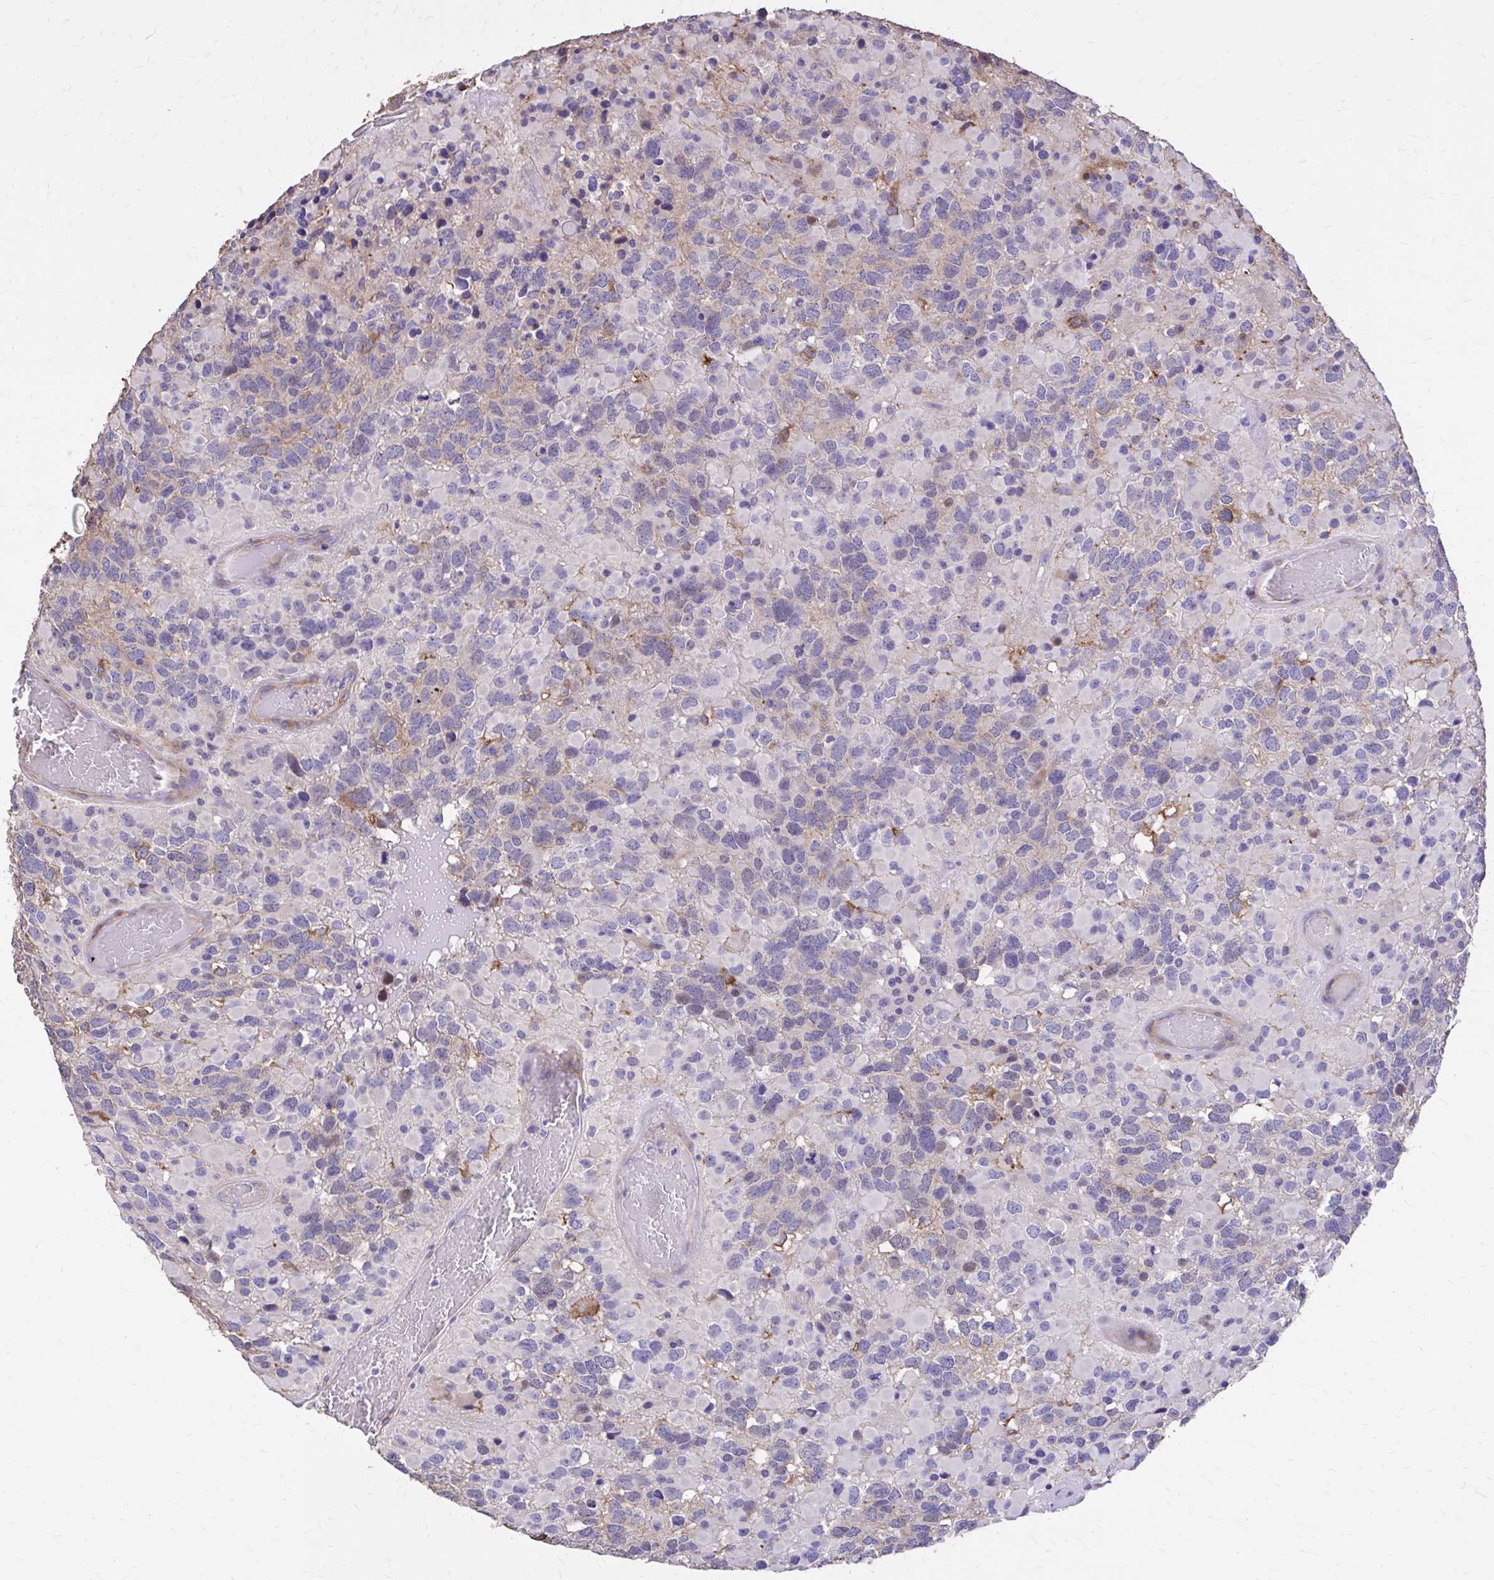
{"staining": {"intensity": "moderate", "quantity": "<25%", "location": "cytoplasmic/membranous"}, "tissue": "glioma", "cell_type": "Tumor cells", "image_type": "cancer", "snomed": [{"axis": "morphology", "description": "Glioma, malignant, High grade"}, {"axis": "topography", "description": "Brain"}], "caption": "A micrograph showing moderate cytoplasmic/membranous positivity in about <25% of tumor cells in glioma, as visualized by brown immunohistochemical staining.", "gene": "EPB41L1", "patient": {"sex": "female", "age": 40}}